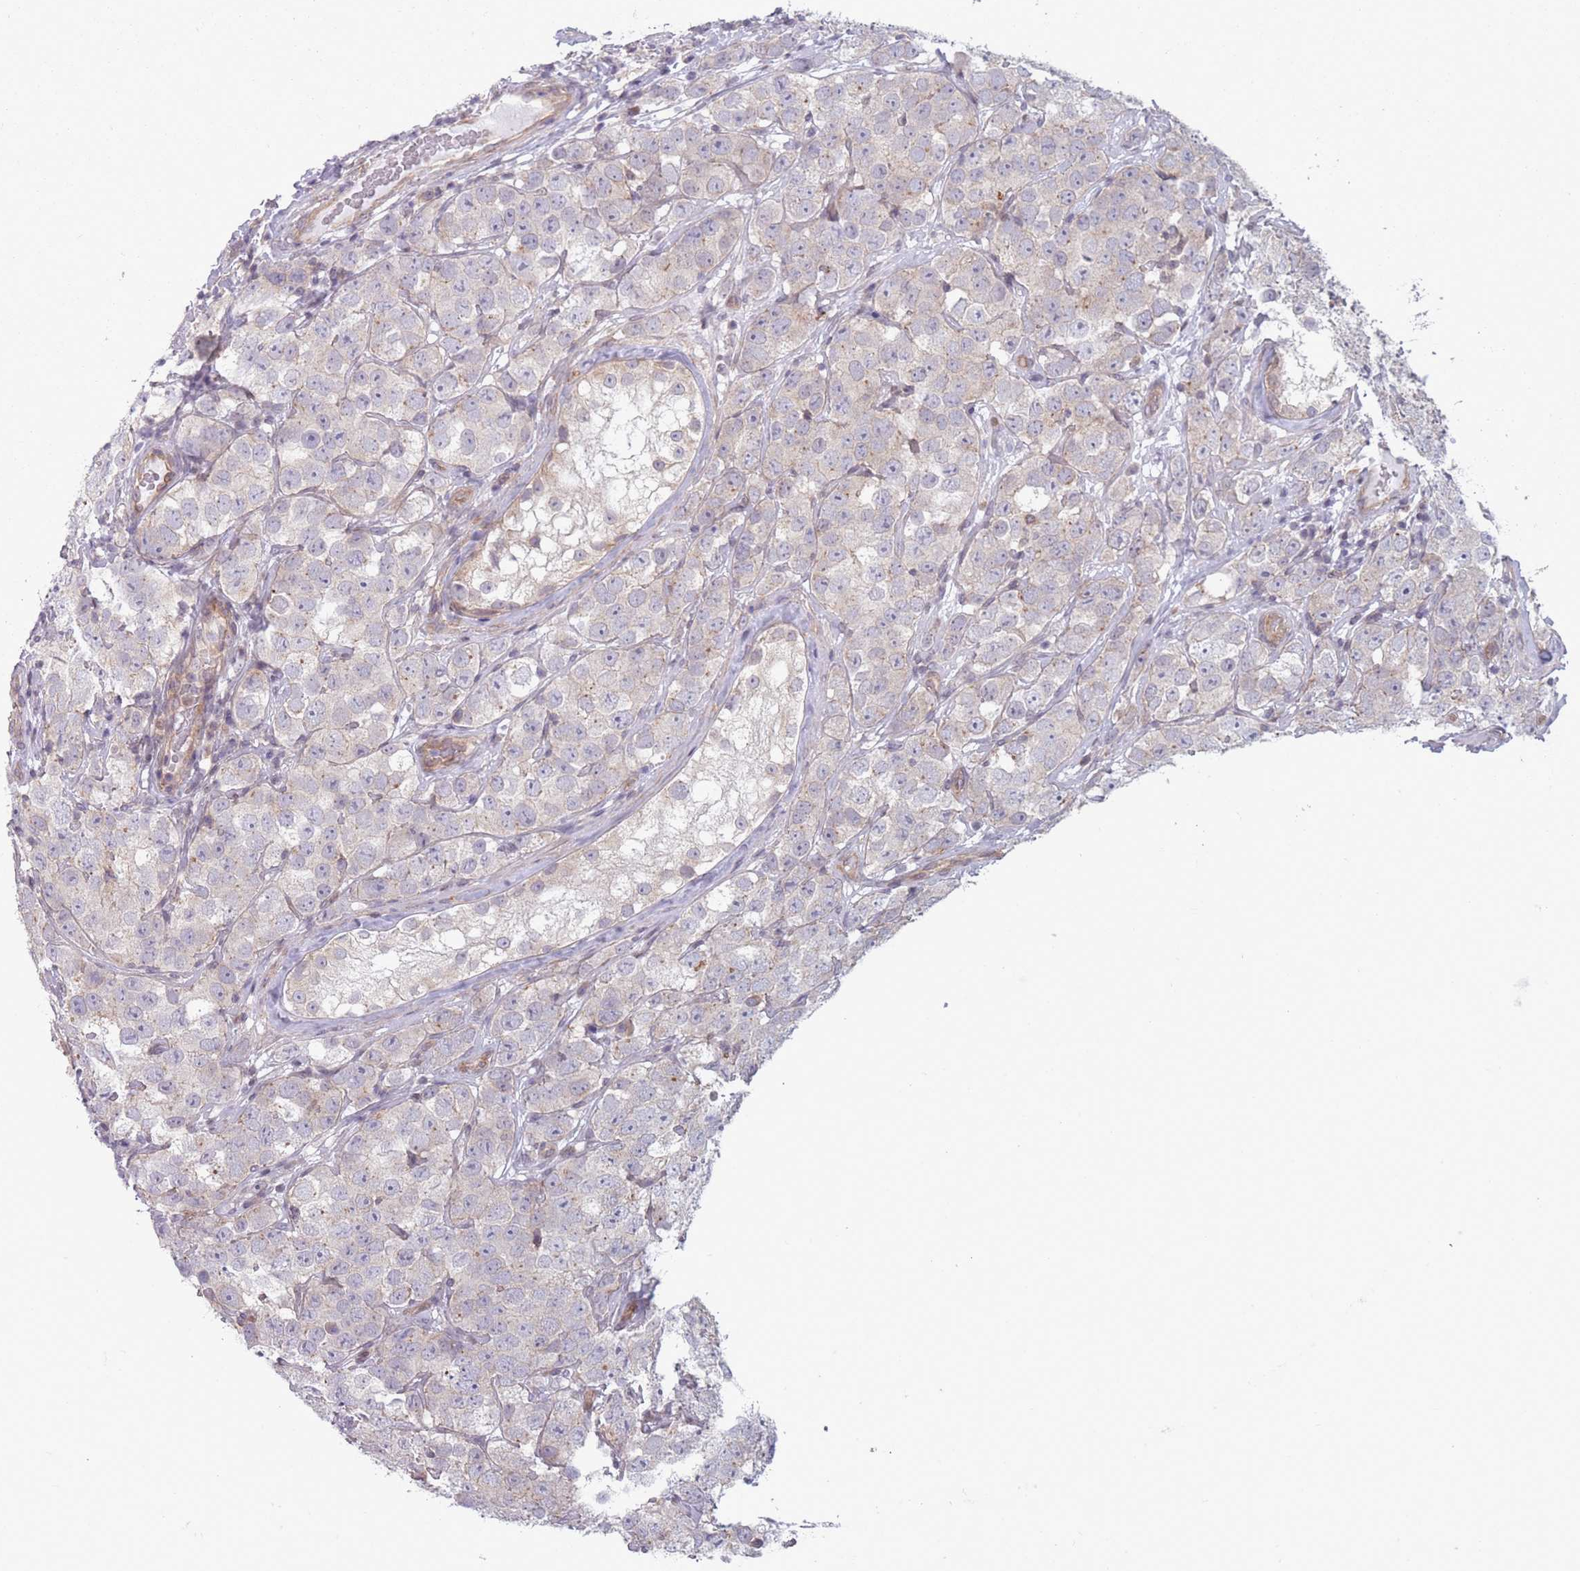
{"staining": {"intensity": "negative", "quantity": "none", "location": "none"}, "tissue": "testis cancer", "cell_type": "Tumor cells", "image_type": "cancer", "snomed": [{"axis": "morphology", "description": "Seminoma, NOS"}, {"axis": "topography", "description": "Testis"}], "caption": "A high-resolution micrograph shows immunohistochemistry (IHC) staining of testis cancer, which shows no significant staining in tumor cells.", "gene": "VRK2", "patient": {"sex": "male", "age": 28}}